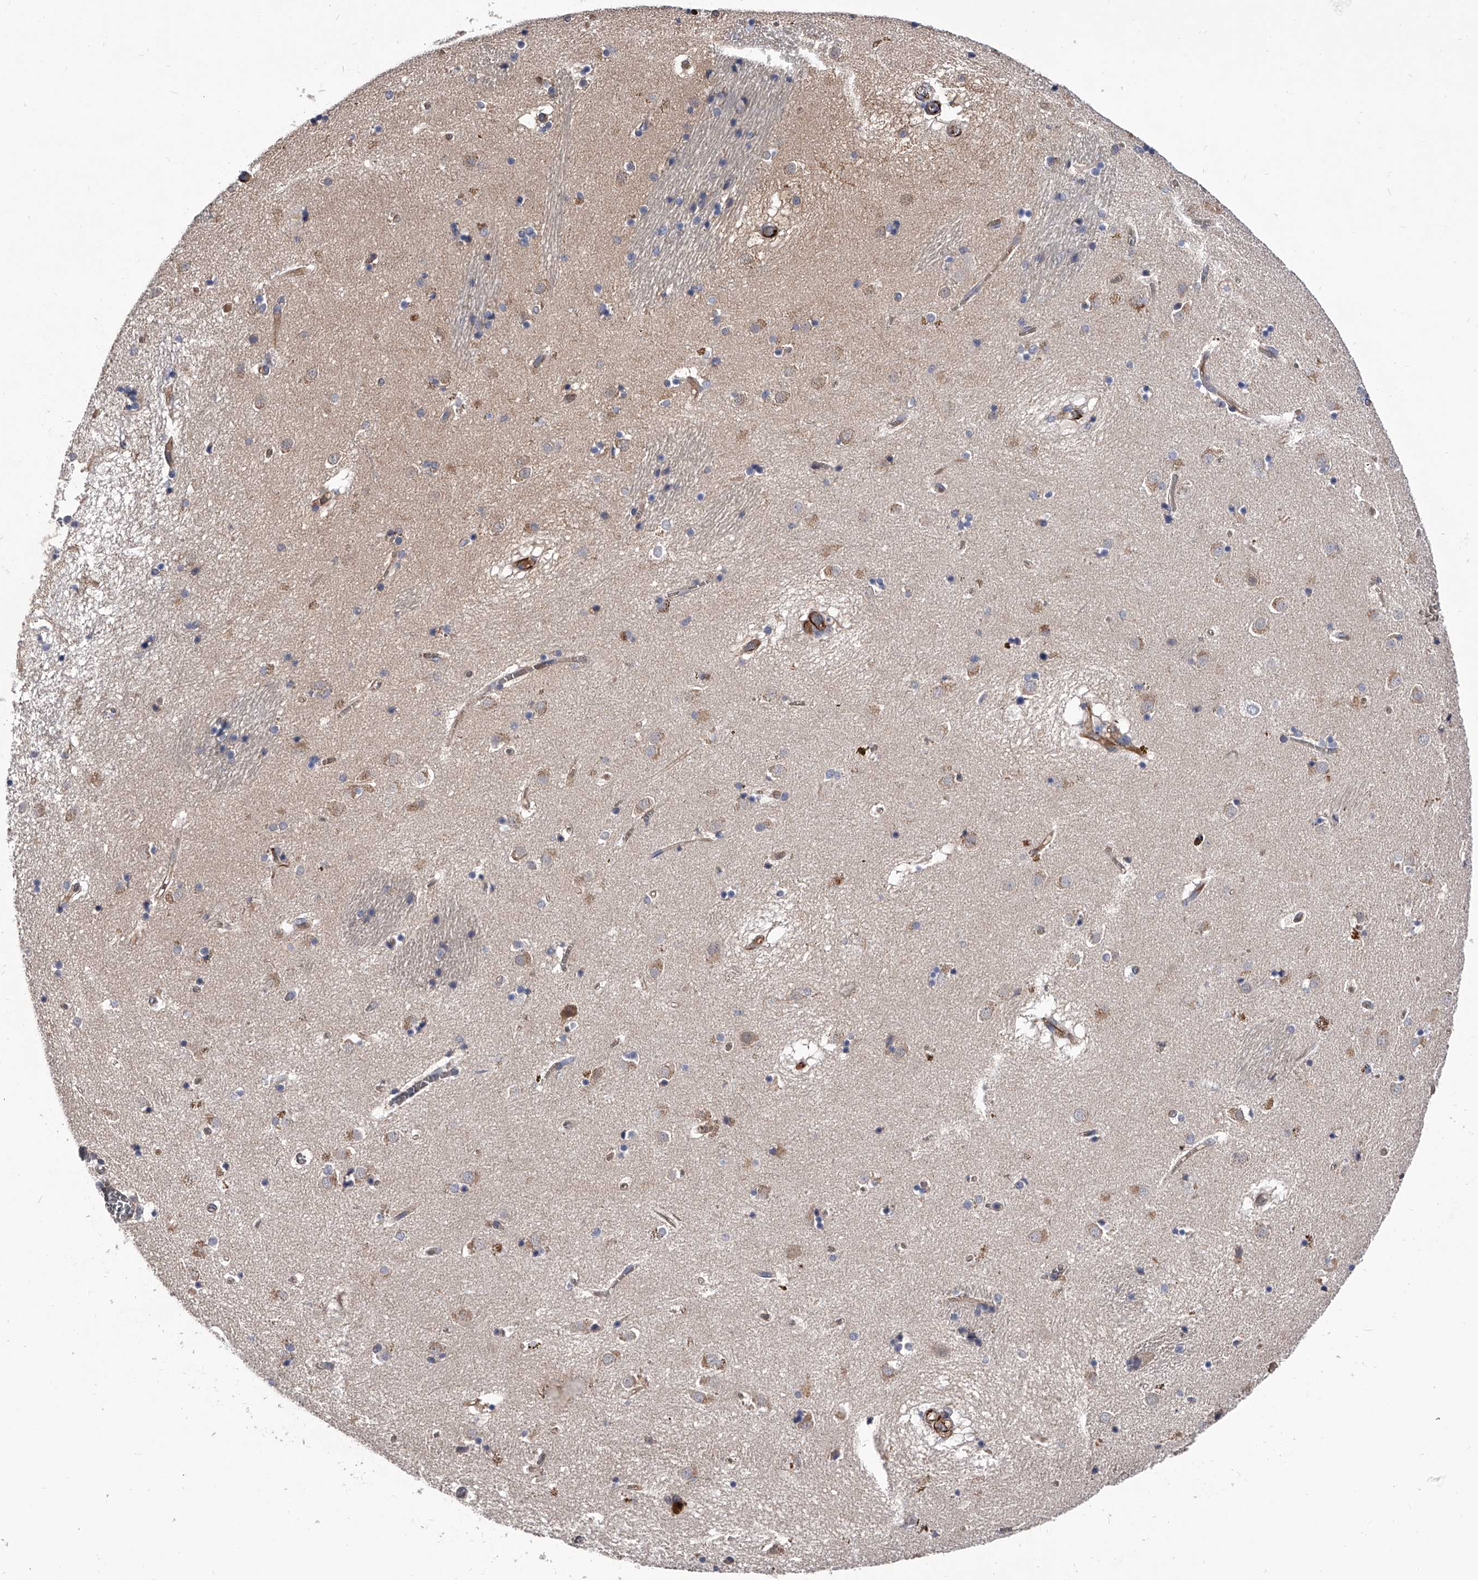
{"staining": {"intensity": "weak", "quantity": "<25%", "location": "cytoplasmic/membranous"}, "tissue": "caudate", "cell_type": "Glial cells", "image_type": "normal", "snomed": [{"axis": "morphology", "description": "Normal tissue, NOS"}, {"axis": "topography", "description": "Lateral ventricle wall"}], "caption": "Caudate stained for a protein using immunohistochemistry reveals no expression glial cells.", "gene": "EFCAB7", "patient": {"sex": "male", "age": 70}}